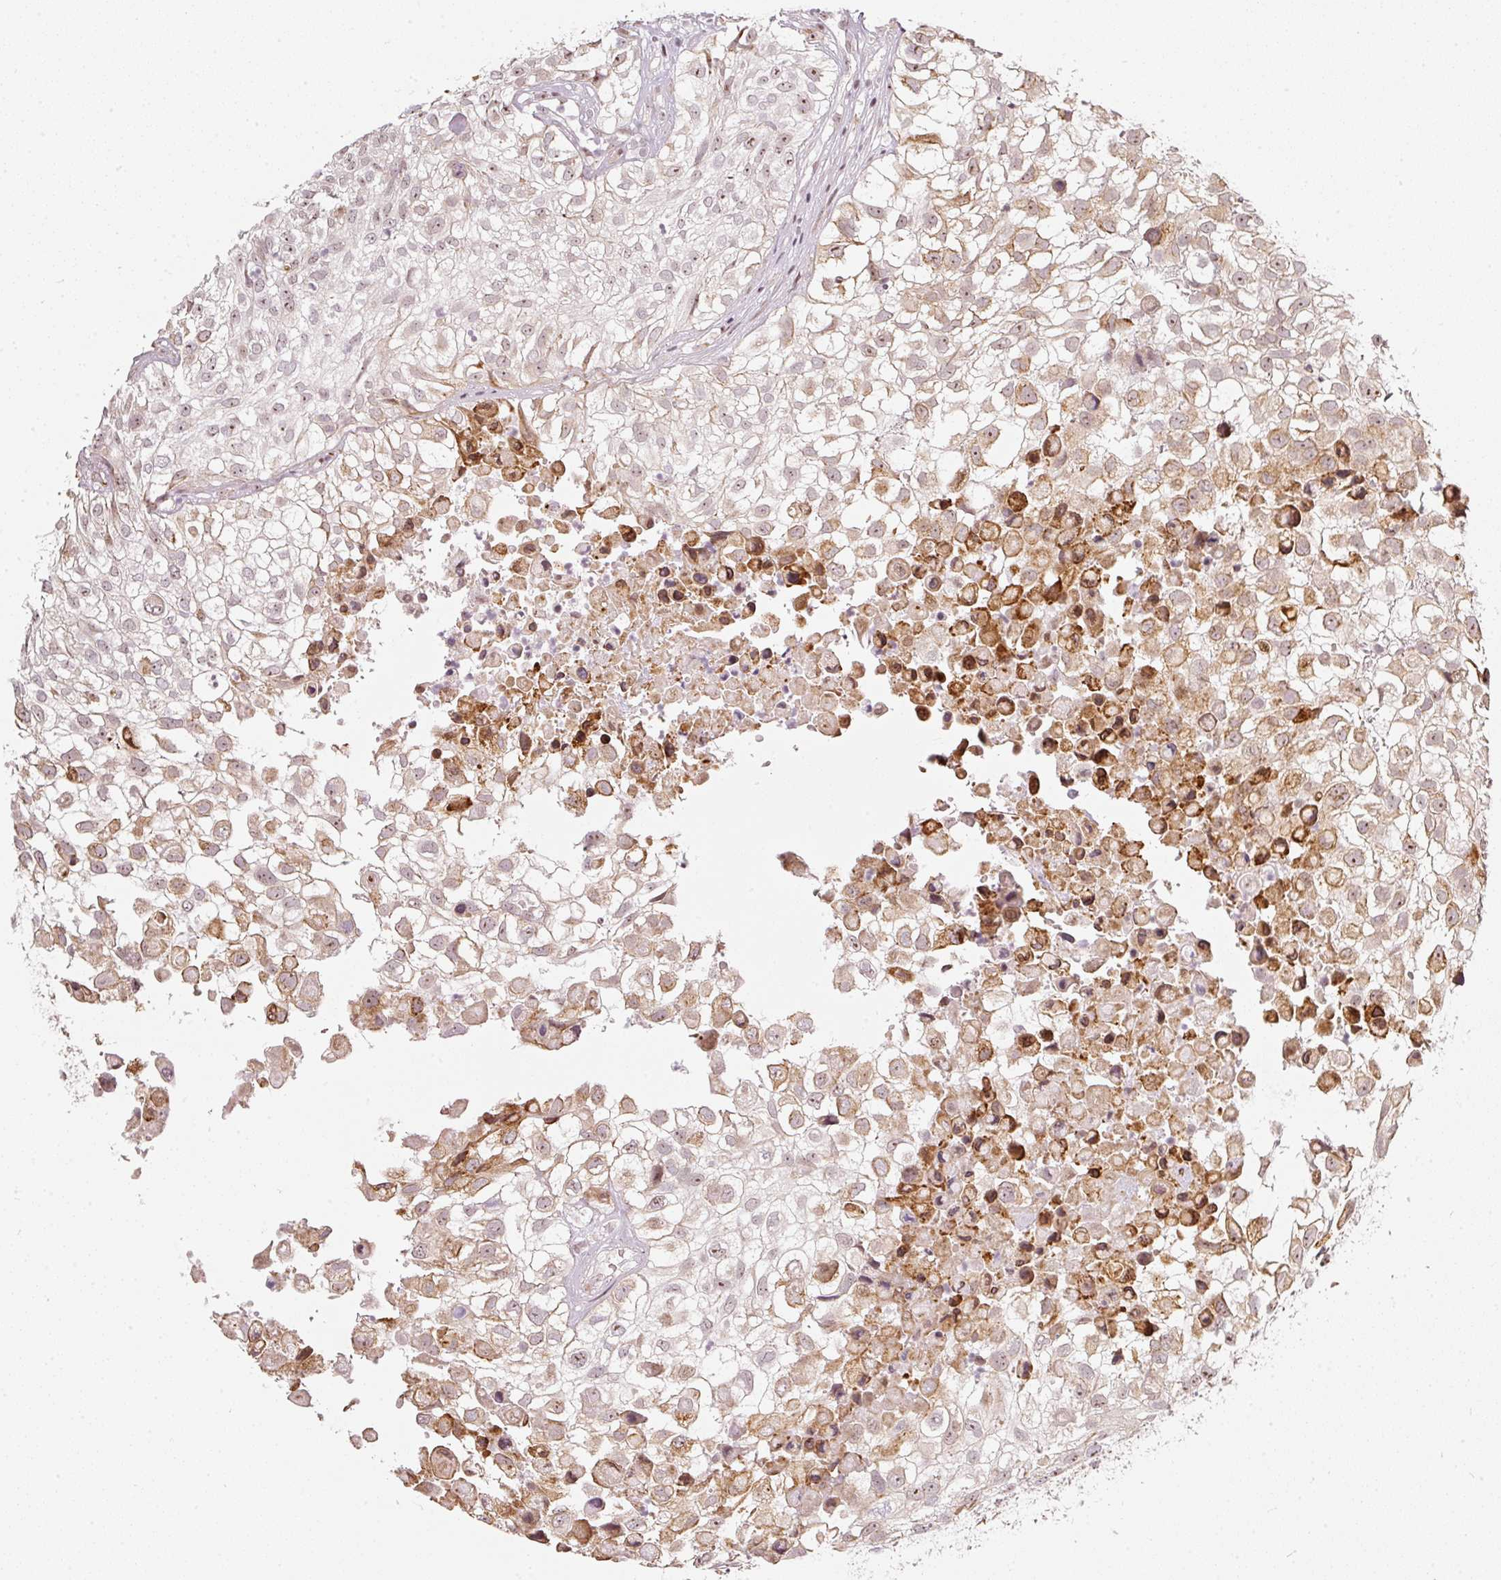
{"staining": {"intensity": "moderate", "quantity": "25%-75%", "location": "cytoplasmic/membranous,nuclear"}, "tissue": "urothelial cancer", "cell_type": "Tumor cells", "image_type": "cancer", "snomed": [{"axis": "morphology", "description": "Urothelial carcinoma, High grade"}, {"axis": "topography", "description": "Urinary bladder"}], "caption": "Immunohistochemical staining of urothelial carcinoma (high-grade) exhibits medium levels of moderate cytoplasmic/membranous and nuclear protein staining in approximately 25%-75% of tumor cells. (DAB (3,3'-diaminobenzidine) IHC, brown staining for protein, blue staining for nuclei).", "gene": "MXRA8", "patient": {"sex": "male", "age": 56}}